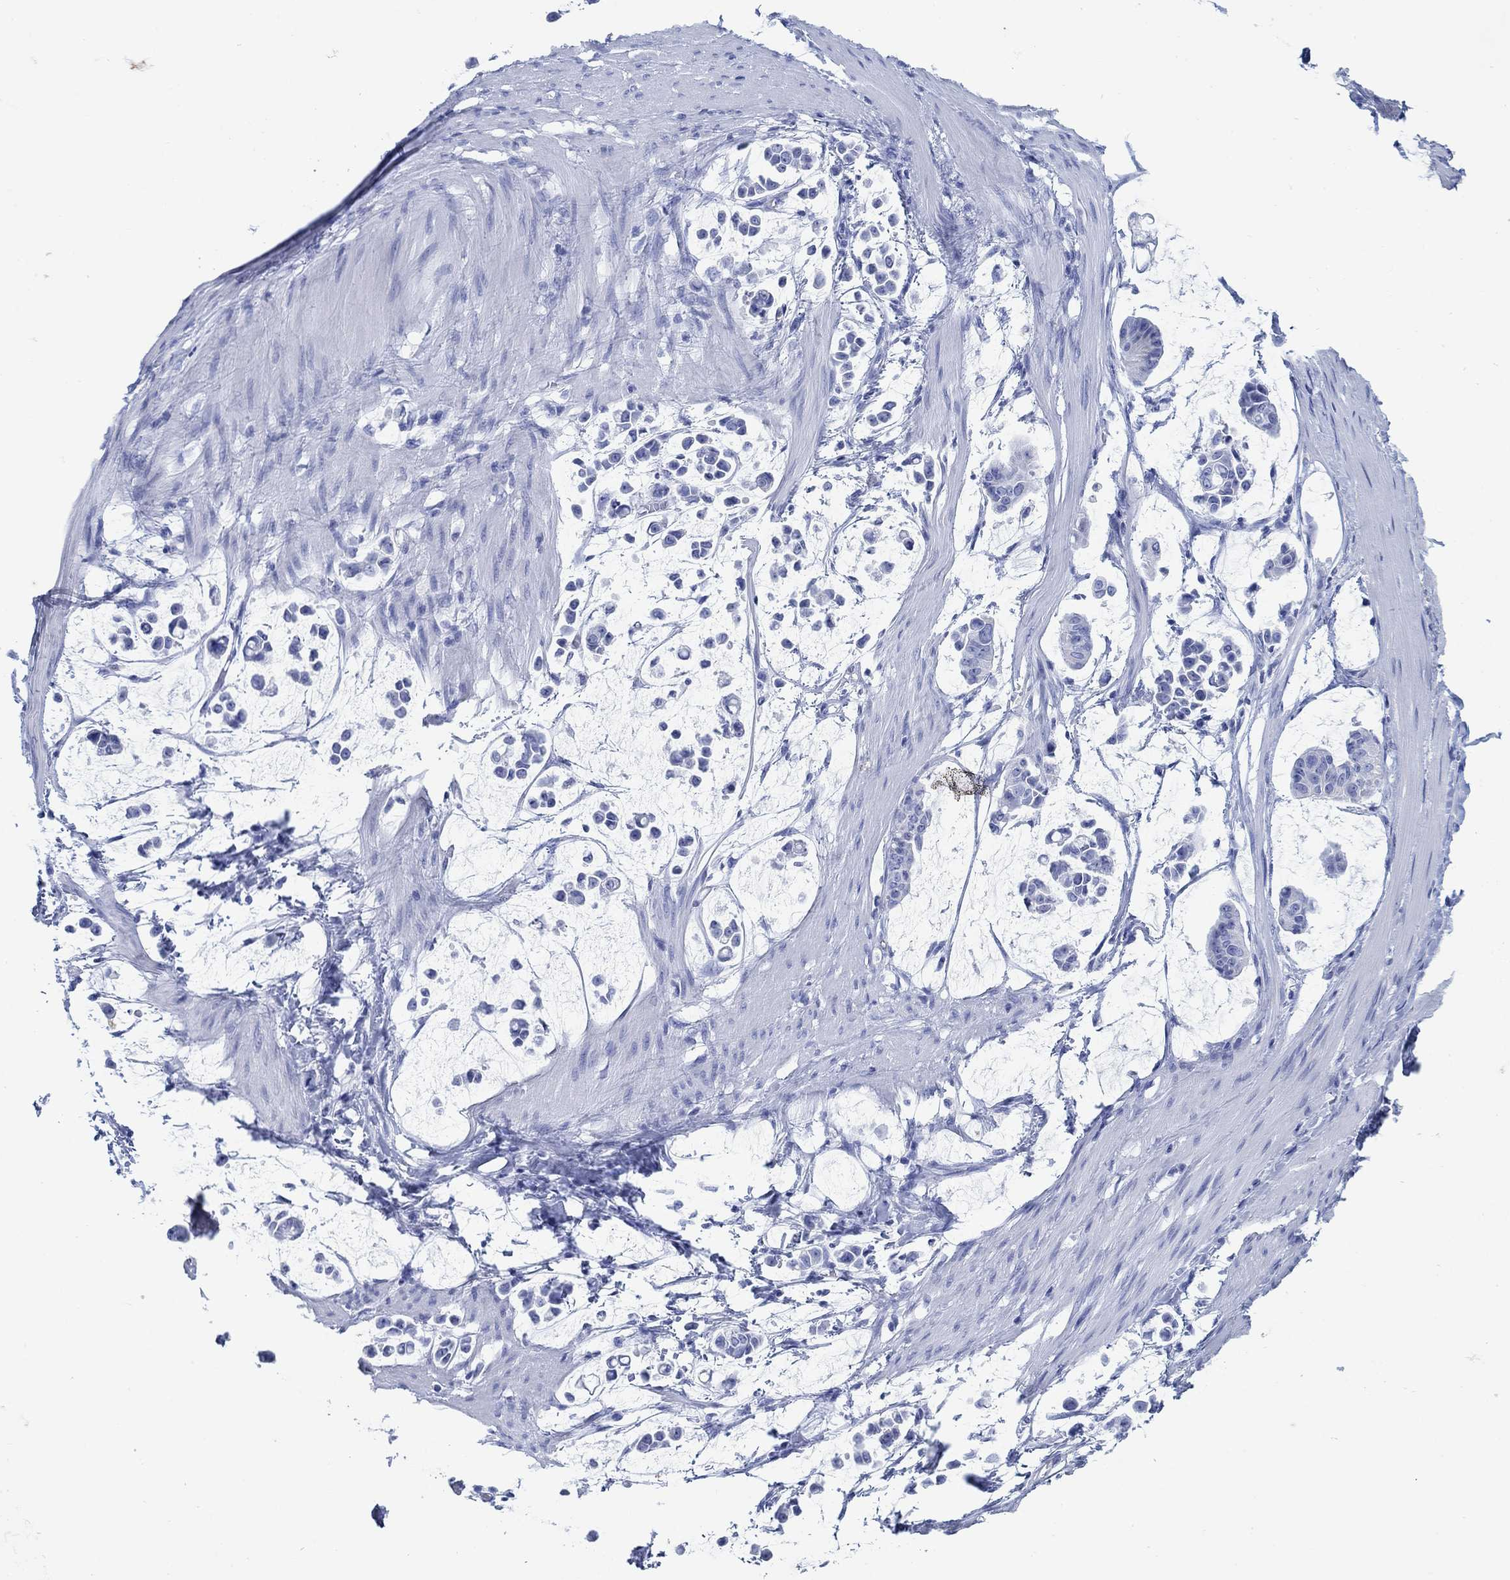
{"staining": {"intensity": "negative", "quantity": "none", "location": "none"}, "tissue": "stomach cancer", "cell_type": "Tumor cells", "image_type": "cancer", "snomed": [{"axis": "morphology", "description": "Adenocarcinoma, NOS"}, {"axis": "topography", "description": "Stomach"}], "caption": "This is an immunohistochemistry photomicrograph of stomach cancer (adenocarcinoma). There is no expression in tumor cells.", "gene": "ZDHHC14", "patient": {"sex": "male", "age": 82}}